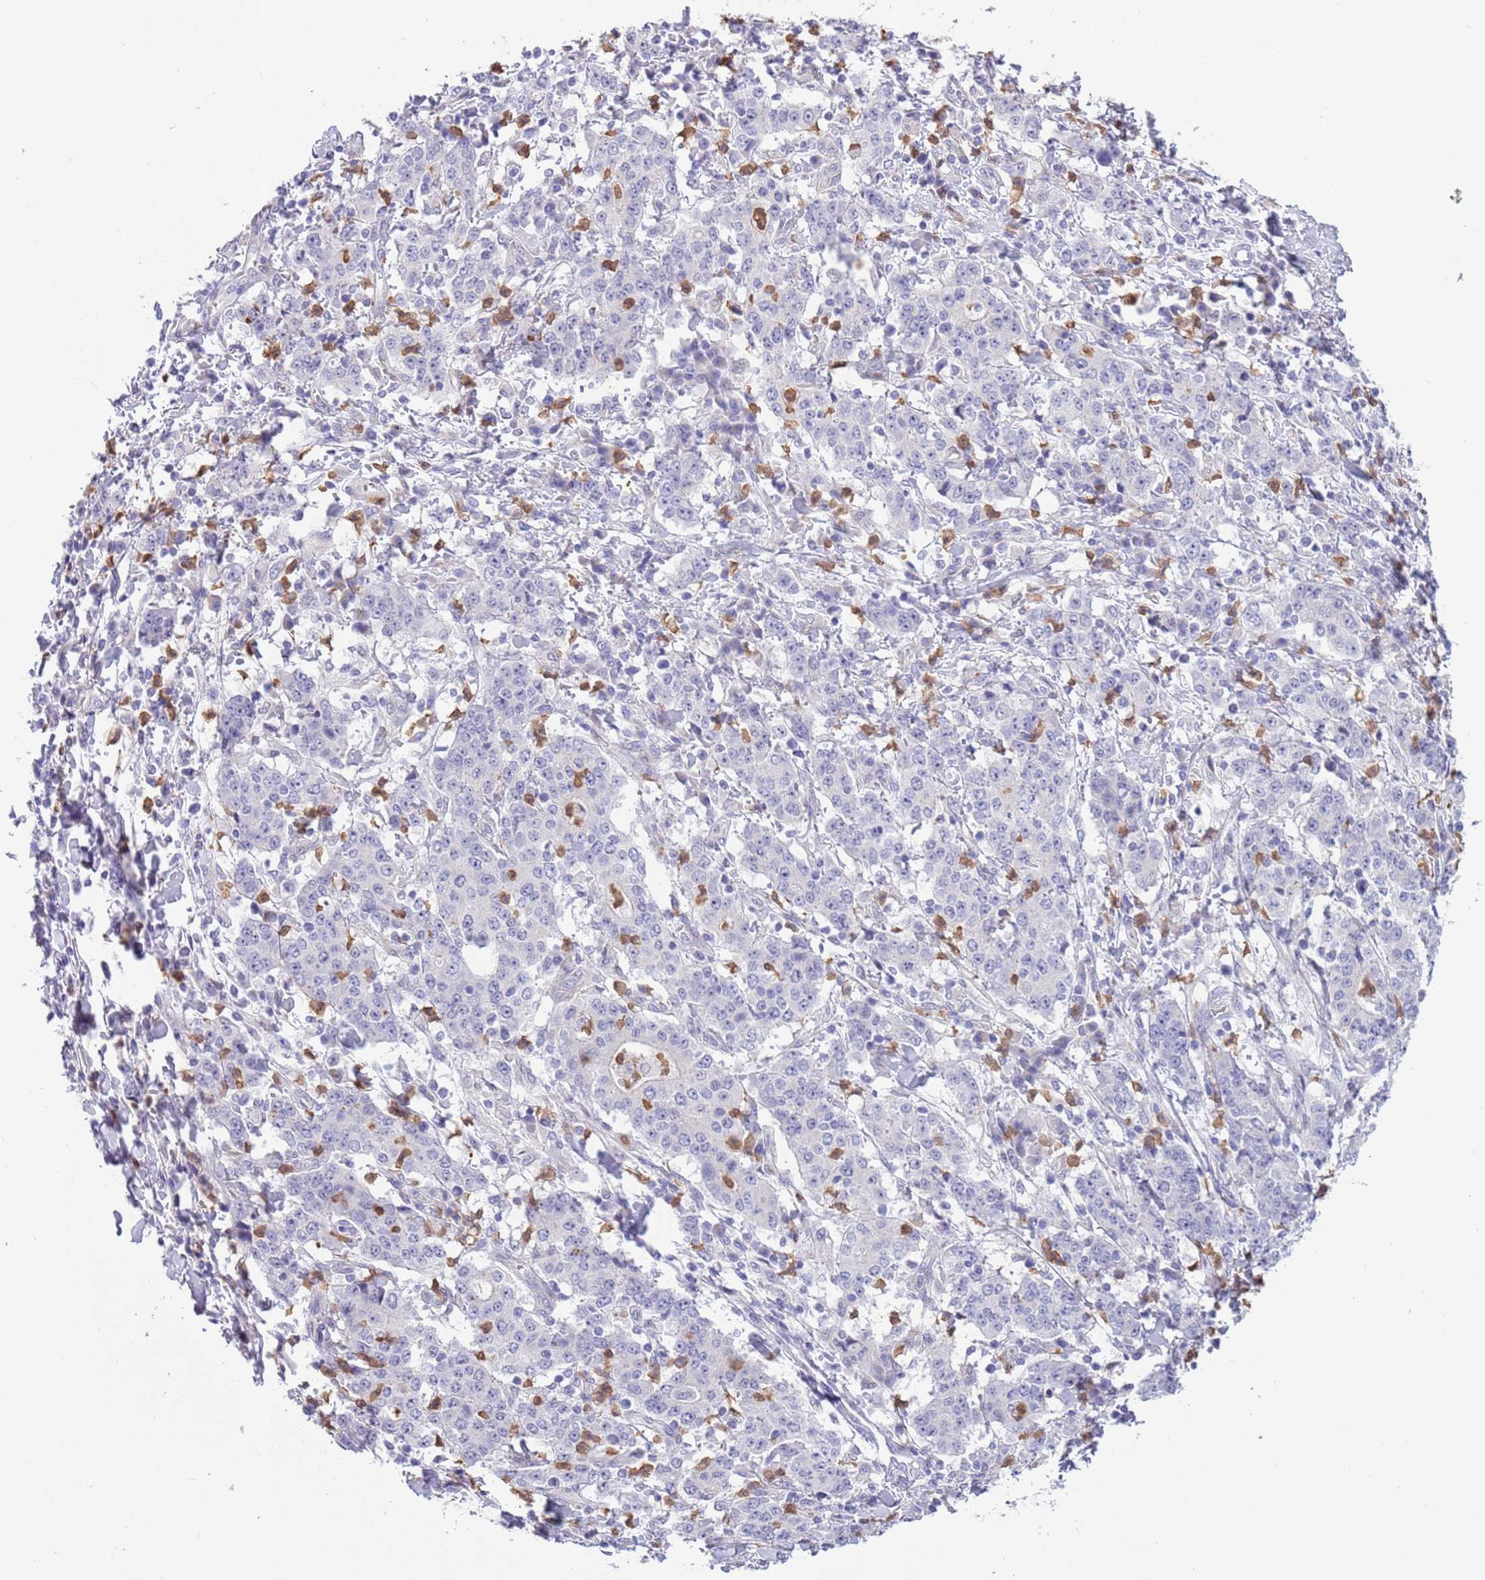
{"staining": {"intensity": "negative", "quantity": "none", "location": "none"}, "tissue": "stomach cancer", "cell_type": "Tumor cells", "image_type": "cancer", "snomed": [{"axis": "morphology", "description": "Normal tissue, NOS"}, {"axis": "morphology", "description": "Adenocarcinoma, NOS"}, {"axis": "topography", "description": "Stomach, upper"}, {"axis": "topography", "description": "Stomach"}], "caption": "This is a histopathology image of immunohistochemistry staining of stomach cancer, which shows no expression in tumor cells.", "gene": "ZFP2", "patient": {"sex": "male", "age": 59}}